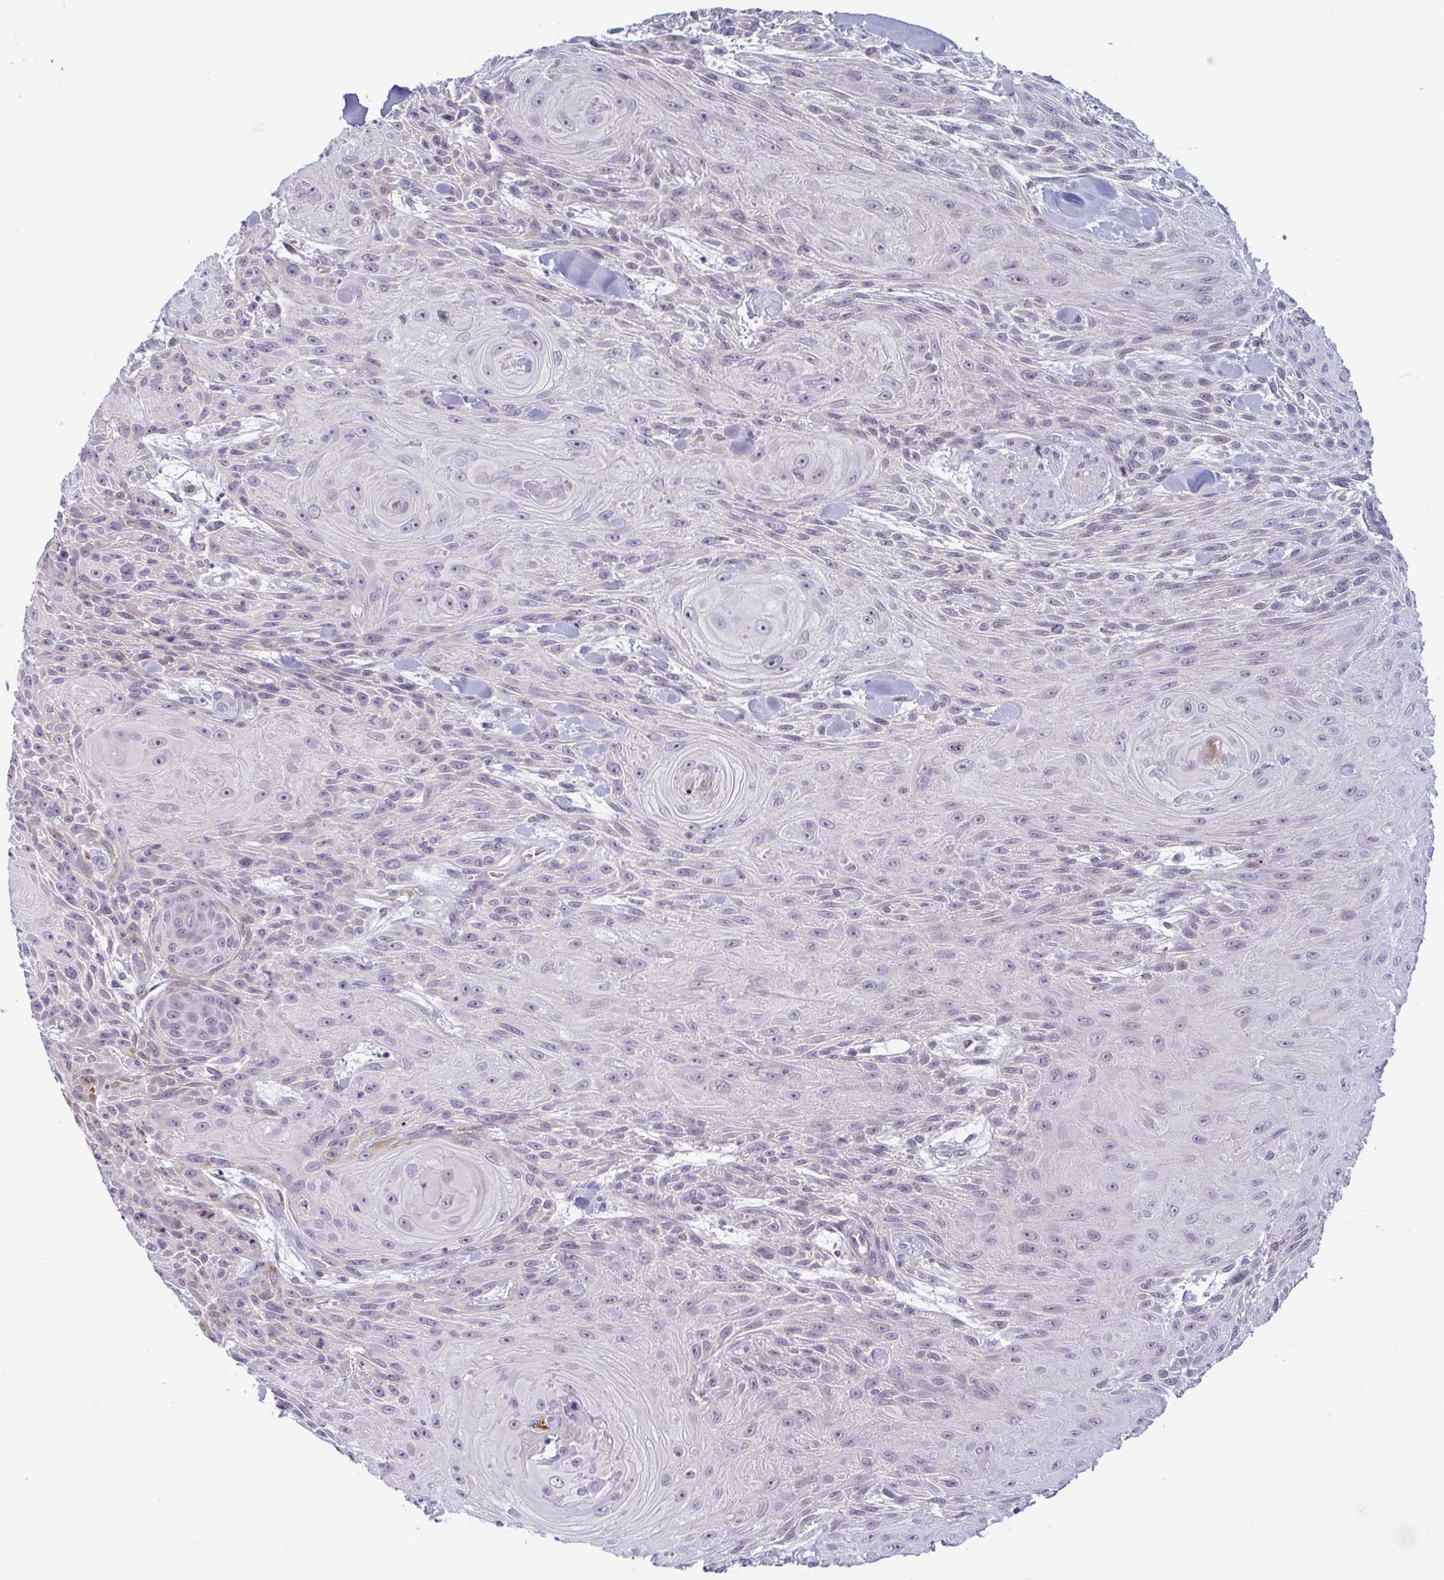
{"staining": {"intensity": "negative", "quantity": "none", "location": "none"}, "tissue": "skin cancer", "cell_type": "Tumor cells", "image_type": "cancer", "snomed": [{"axis": "morphology", "description": "Squamous cell carcinoma, NOS"}, {"axis": "topography", "description": "Skin"}], "caption": "DAB (3,3'-diaminobenzidine) immunohistochemical staining of human skin squamous cell carcinoma shows no significant positivity in tumor cells. The staining was performed using DAB (3,3'-diaminobenzidine) to visualize the protein expression in brown, while the nuclei were stained in blue with hematoxylin (Magnification: 20x).", "gene": "TTC7B", "patient": {"sex": "male", "age": 88}}